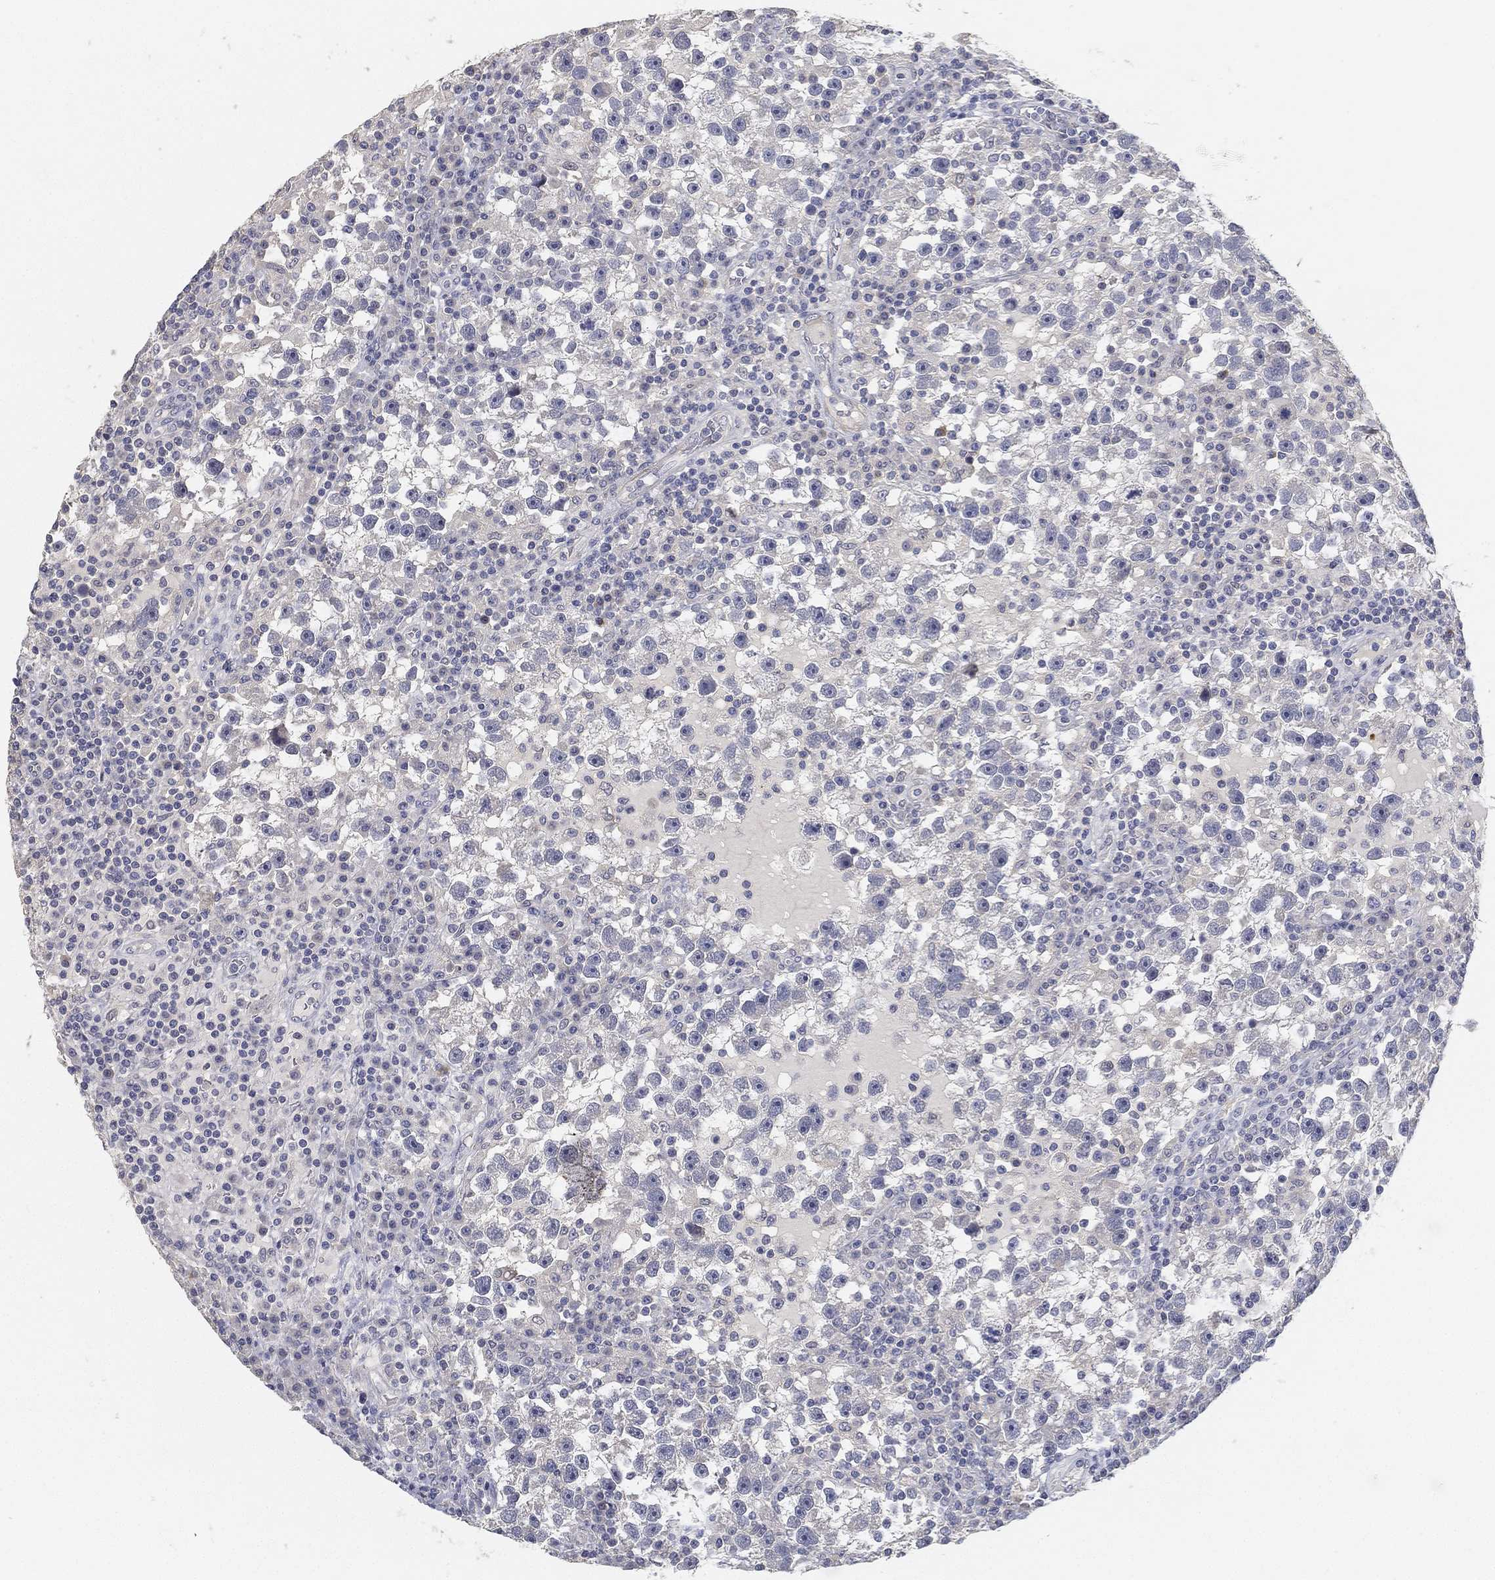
{"staining": {"intensity": "negative", "quantity": "none", "location": "none"}, "tissue": "testis cancer", "cell_type": "Tumor cells", "image_type": "cancer", "snomed": [{"axis": "morphology", "description": "Seminoma, NOS"}, {"axis": "topography", "description": "Testis"}], "caption": "Immunohistochemistry of testis cancer exhibits no expression in tumor cells.", "gene": "GPR61", "patient": {"sex": "male", "age": 47}}